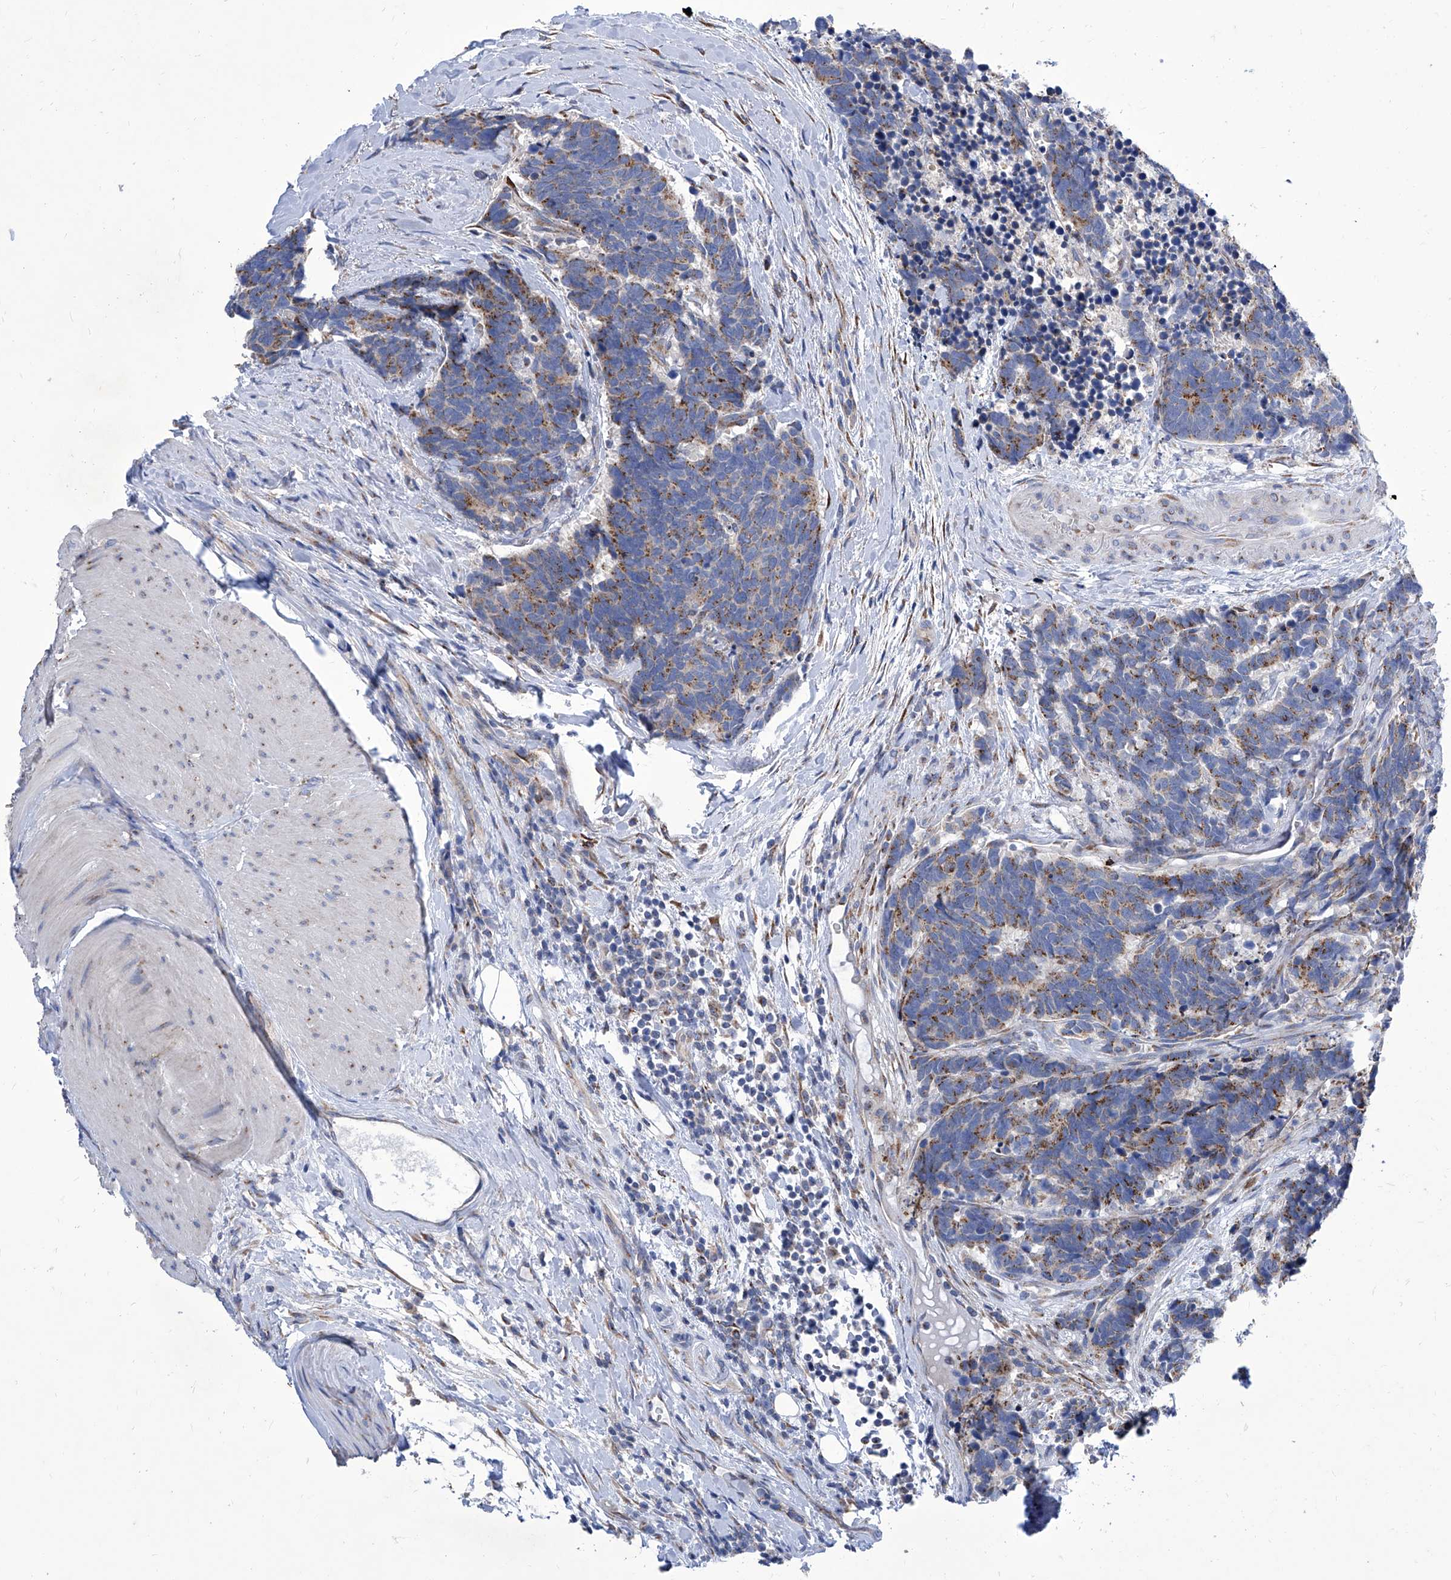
{"staining": {"intensity": "moderate", "quantity": "25%-75%", "location": "cytoplasmic/membranous"}, "tissue": "carcinoid", "cell_type": "Tumor cells", "image_type": "cancer", "snomed": [{"axis": "morphology", "description": "Carcinoma, NOS"}, {"axis": "morphology", "description": "Carcinoid, malignant, NOS"}, {"axis": "topography", "description": "Urinary bladder"}], "caption": "This is an image of immunohistochemistry staining of carcinoid (malignant), which shows moderate staining in the cytoplasmic/membranous of tumor cells.", "gene": "TJAP1", "patient": {"sex": "male", "age": 57}}